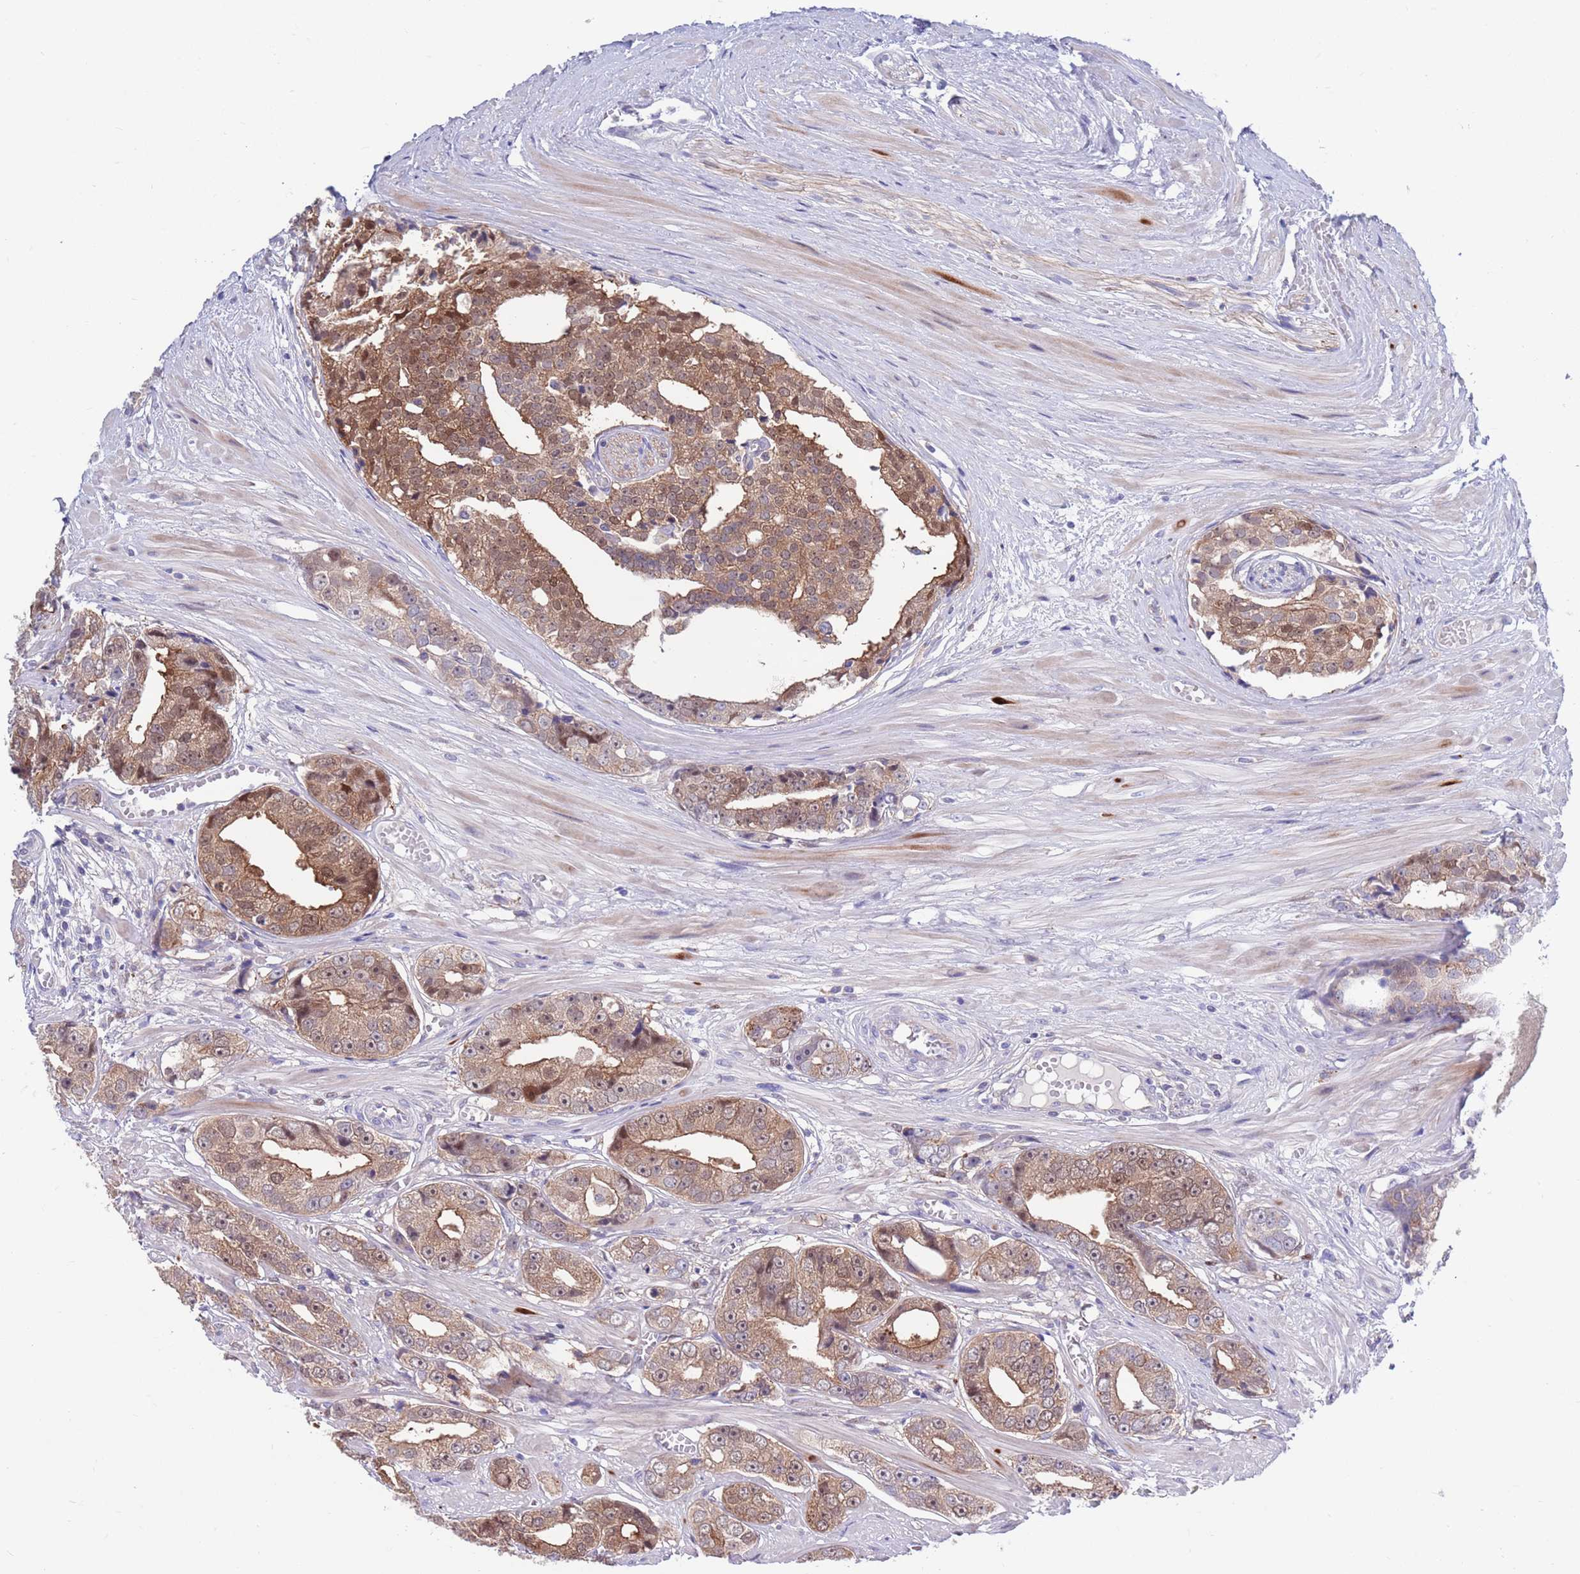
{"staining": {"intensity": "moderate", "quantity": ">75%", "location": "cytoplasmic/membranous,nuclear"}, "tissue": "prostate cancer", "cell_type": "Tumor cells", "image_type": "cancer", "snomed": [{"axis": "morphology", "description": "Adenocarcinoma, High grade"}, {"axis": "topography", "description": "Prostate"}], "caption": "High-magnification brightfield microscopy of prostate cancer (high-grade adenocarcinoma) stained with DAB (3,3'-diaminobenzidine) (brown) and counterstained with hematoxylin (blue). tumor cells exhibit moderate cytoplasmic/membranous and nuclear staining is identified in approximately>75% of cells. The protein is shown in brown color, while the nuclei are stained blue.", "gene": "KLHL29", "patient": {"sex": "male", "age": 71}}